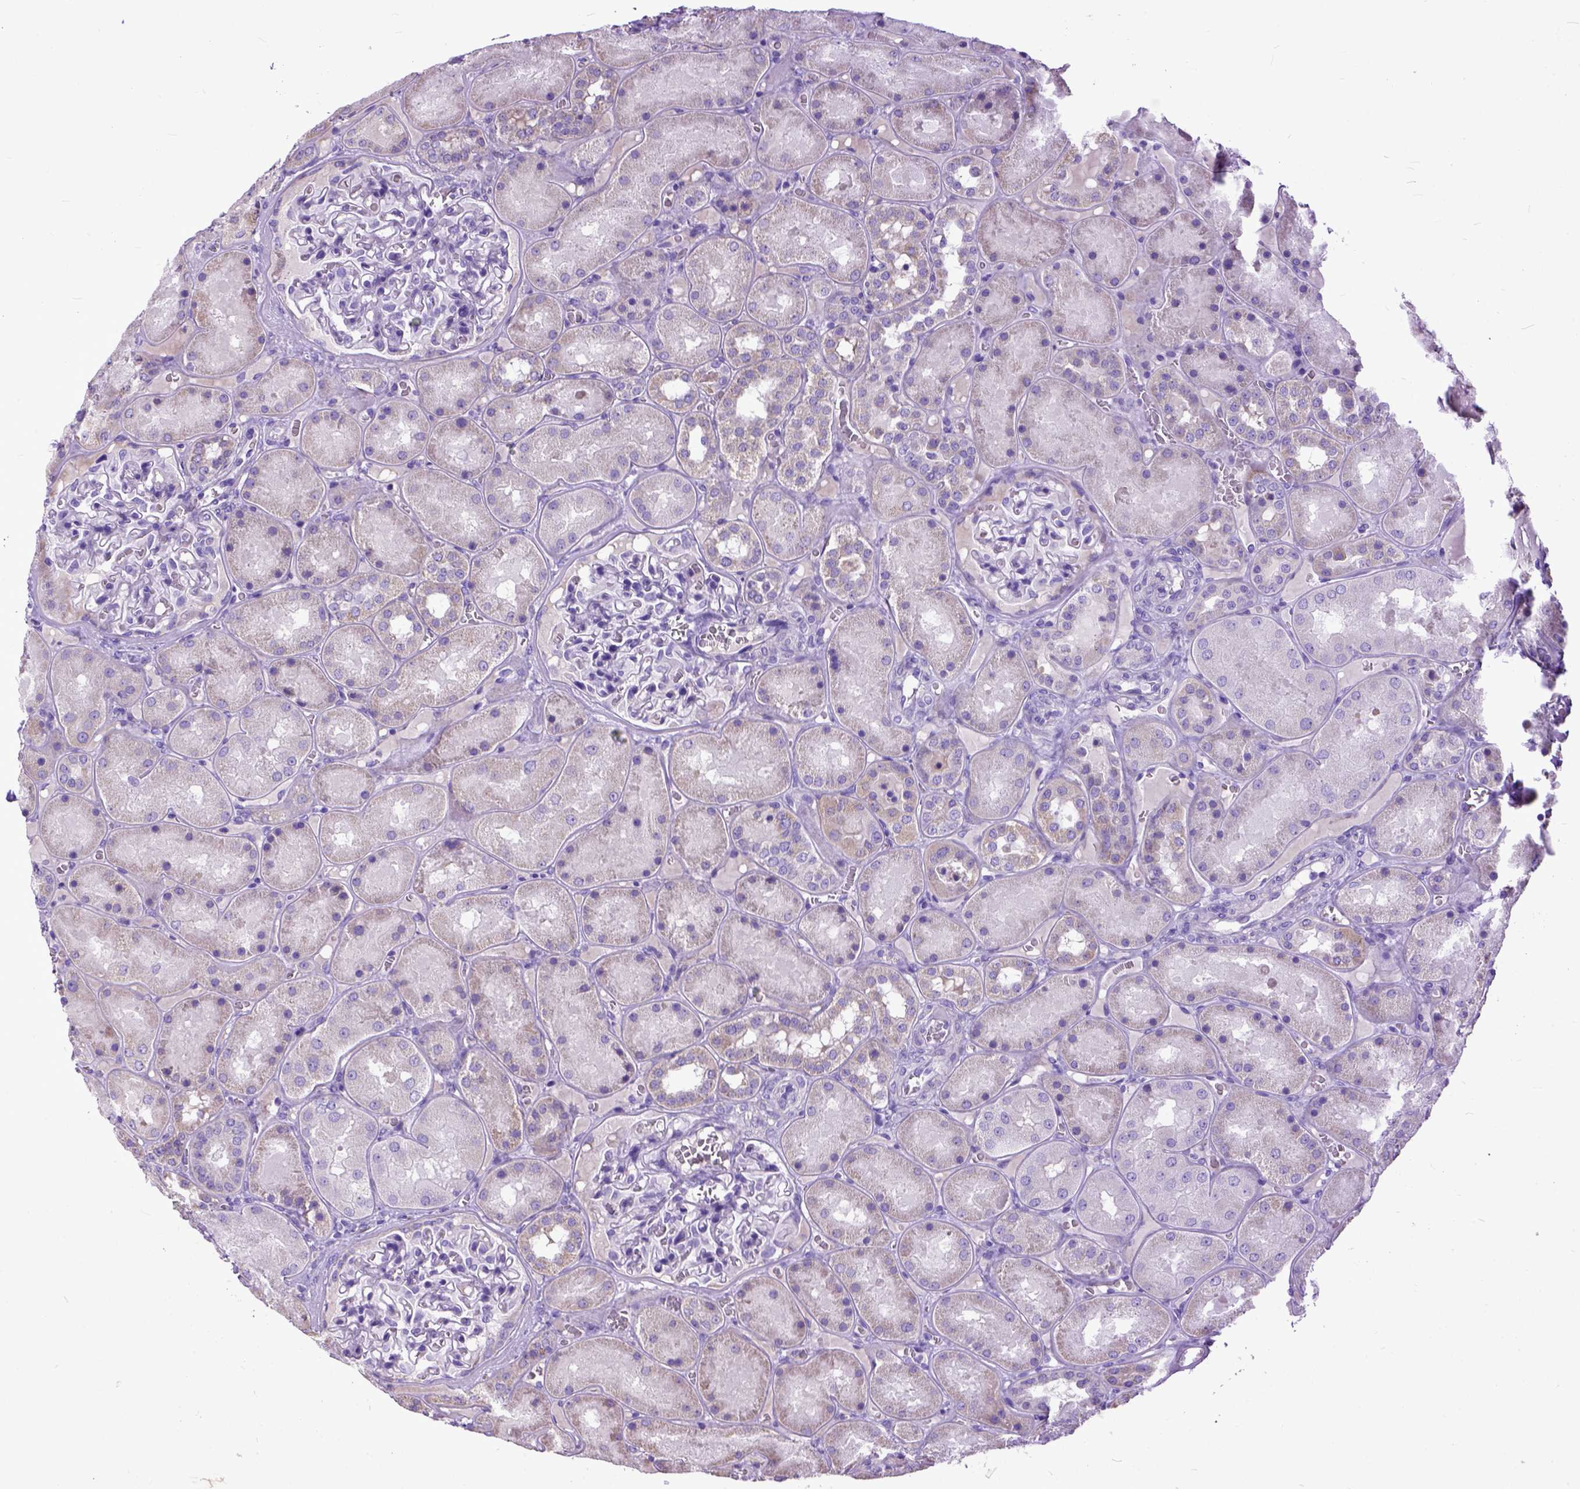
{"staining": {"intensity": "negative", "quantity": "none", "location": "none"}, "tissue": "kidney", "cell_type": "Cells in glomeruli", "image_type": "normal", "snomed": [{"axis": "morphology", "description": "Normal tissue, NOS"}, {"axis": "topography", "description": "Kidney"}], "caption": "A high-resolution micrograph shows immunohistochemistry (IHC) staining of unremarkable kidney, which displays no significant expression in cells in glomeruli.", "gene": "CRB1", "patient": {"sex": "male", "age": 73}}